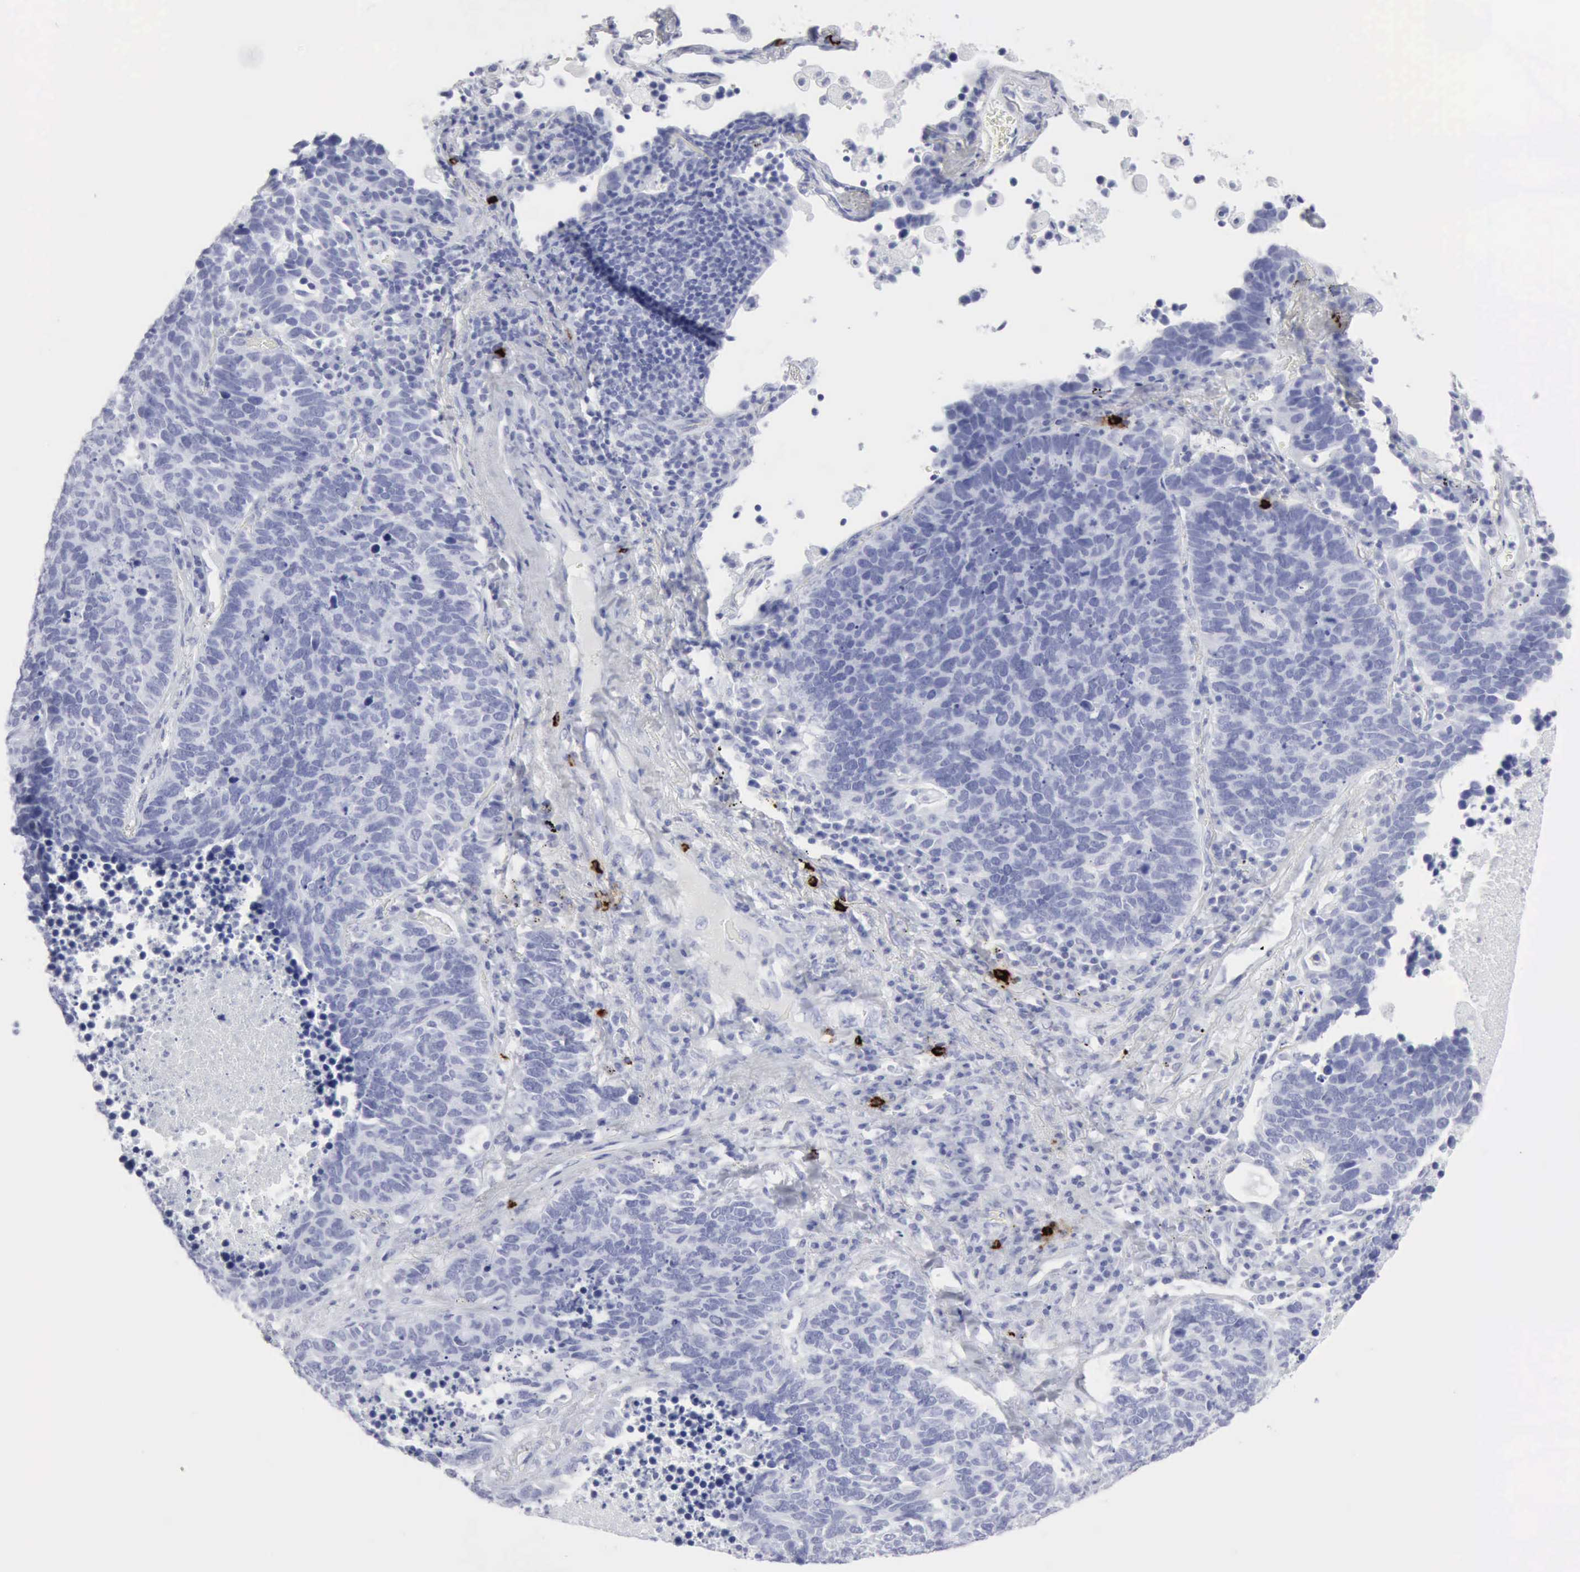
{"staining": {"intensity": "negative", "quantity": "none", "location": "none"}, "tissue": "lung cancer", "cell_type": "Tumor cells", "image_type": "cancer", "snomed": [{"axis": "morphology", "description": "Neoplasm, malignant, NOS"}, {"axis": "topography", "description": "Lung"}], "caption": "Image shows no protein positivity in tumor cells of lung malignant neoplasm tissue.", "gene": "CMA1", "patient": {"sex": "female", "age": 75}}